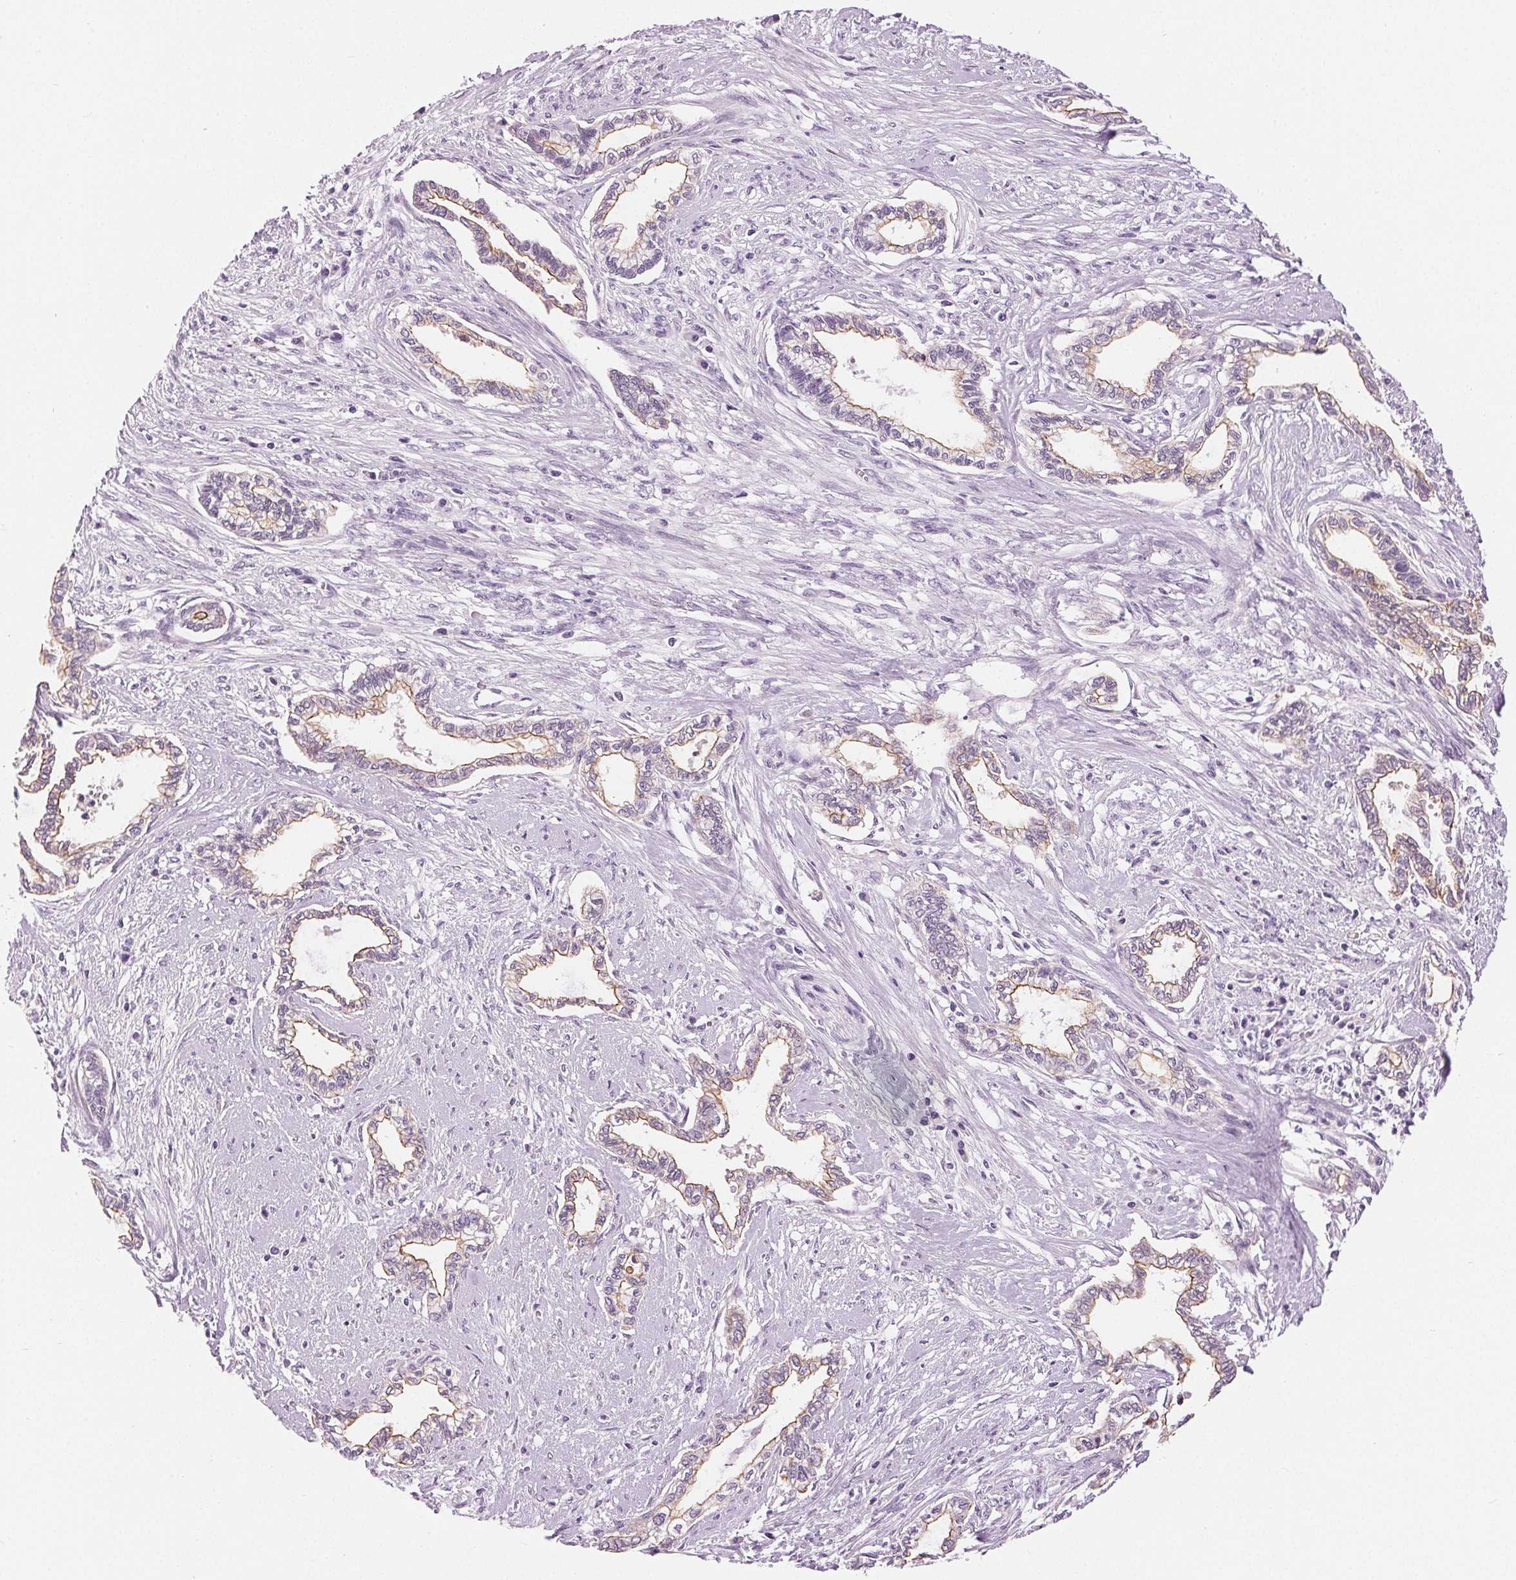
{"staining": {"intensity": "weak", "quantity": "25%-75%", "location": "cytoplasmic/membranous"}, "tissue": "cervical cancer", "cell_type": "Tumor cells", "image_type": "cancer", "snomed": [{"axis": "morphology", "description": "Adenocarcinoma, NOS"}, {"axis": "topography", "description": "Cervix"}], "caption": "This is an image of IHC staining of cervical cancer (adenocarcinoma), which shows weak staining in the cytoplasmic/membranous of tumor cells.", "gene": "MISP", "patient": {"sex": "female", "age": 62}}